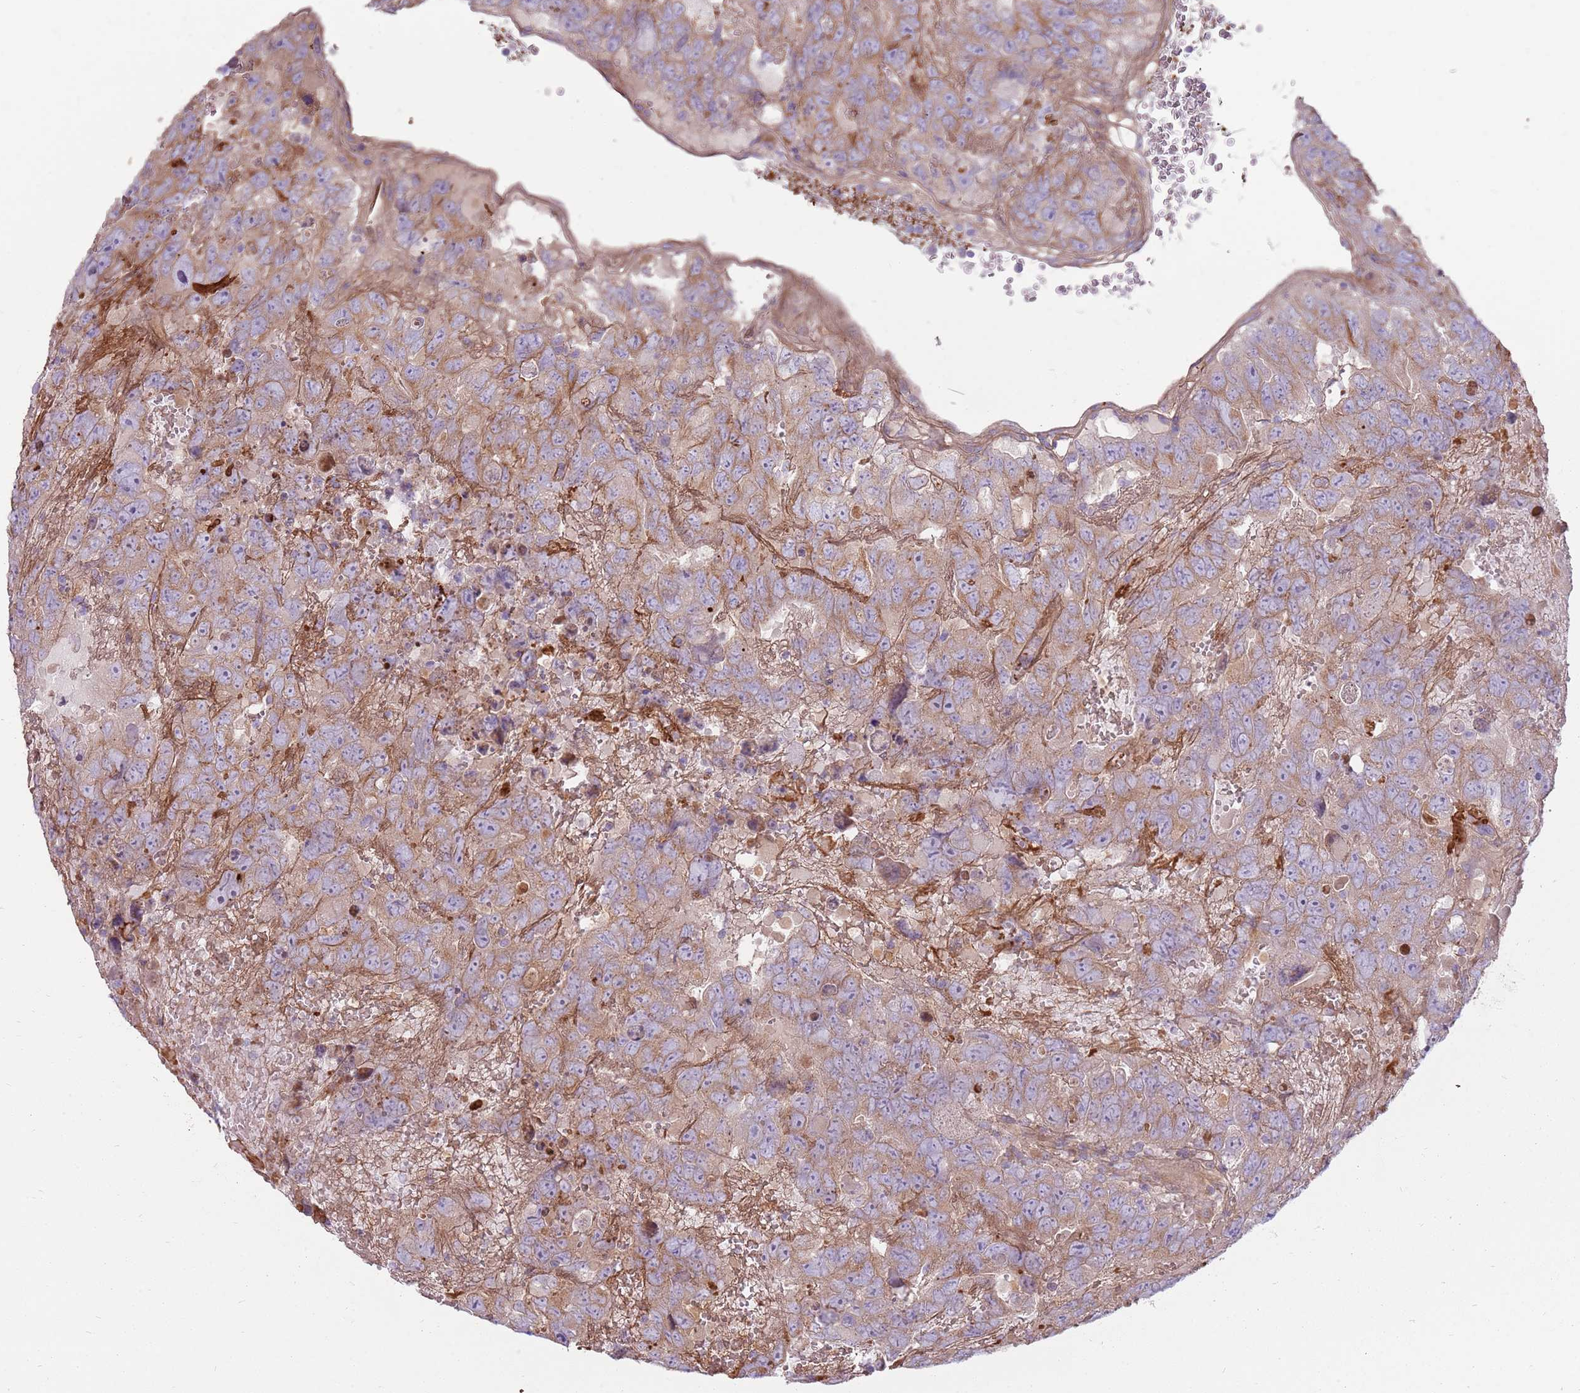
{"staining": {"intensity": "weak", "quantity": ">75%", "location": "cytoplasmic/membranous"}, "tissue": "testis cancer", "cell_type": "Tumor cells", "image_type": "cancer", "snomed": [{"axis": "morphology", "description": "Carcinoma, Embryonal, NOS"}, {"axis": "topography", "description": "Testis"}], "caption": "Weak cytoplasmic/membranous positivity is present in about >75% of tumor cells in embryonal carcinoma (testis). The protein is stained brown, and the nuclei are stained in blue (DAB (3,3'-diaminobenzidine) IHC with brightfield microscopy, high magnification).", "gene": "EMC1", "patient": {"sex": "male", "age": 45}}